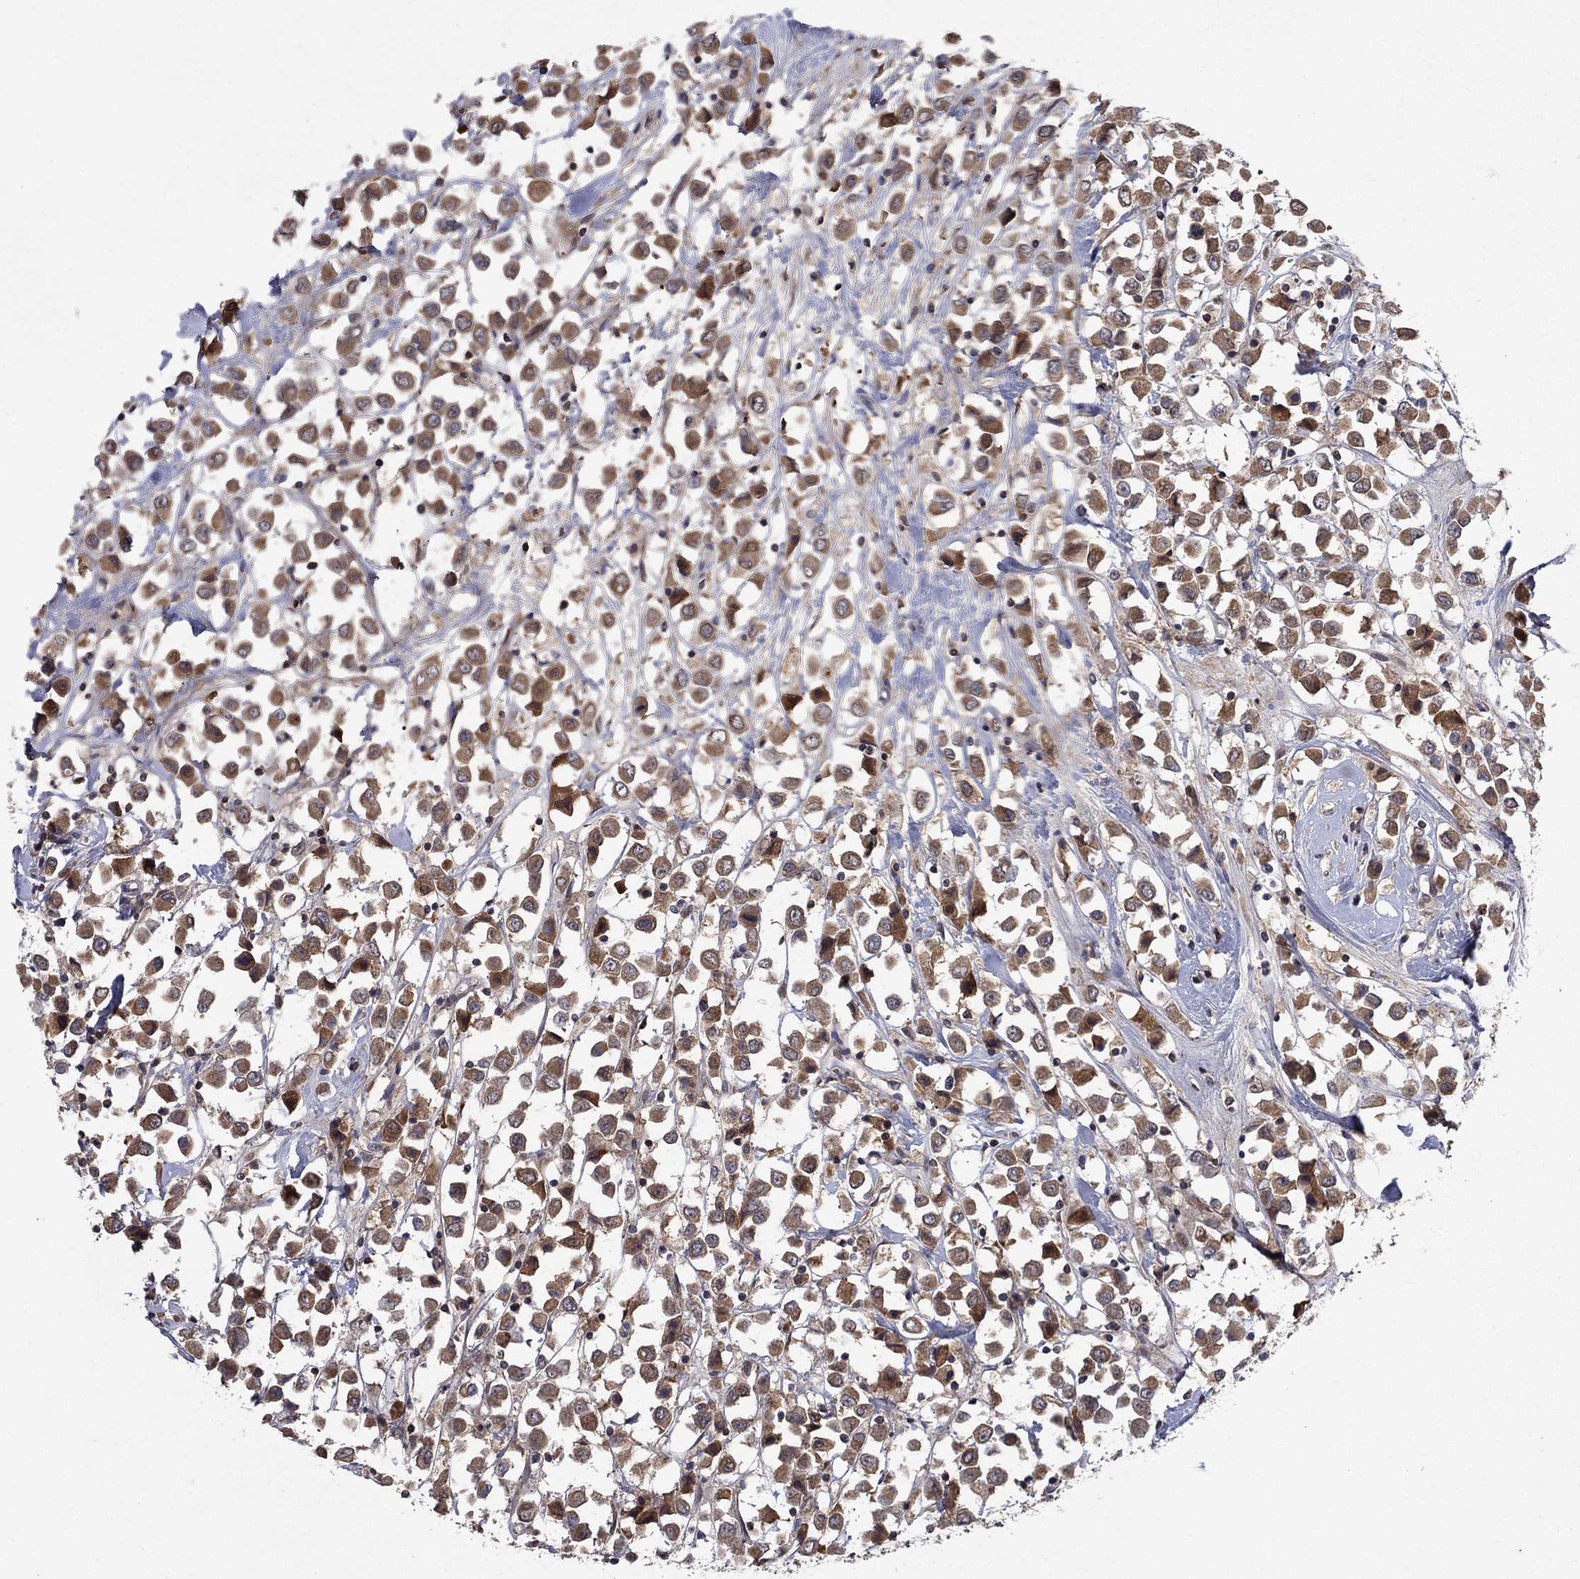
{"staining": {"intensity": "moderate", "quantity": ">75%", "location": "cytoplasmic/membranous"}, "tissue": "breast cancer", "cell_type": "Tumor cells", "image_type": "cancer", "snomed": [{"axis": "morphology", "description": "Duct carcinoma"}, {"axis": "topography", "description": "Breast"}], "caption": "Breast cancer (intraductal carcinoma) stained for a protein (brown) shows moderate cytoplasmic/membranous positive staining in approximately >75% of tumor cells.", "gene": "IAH1", "patient": {"sex": "female", "age": 61}}